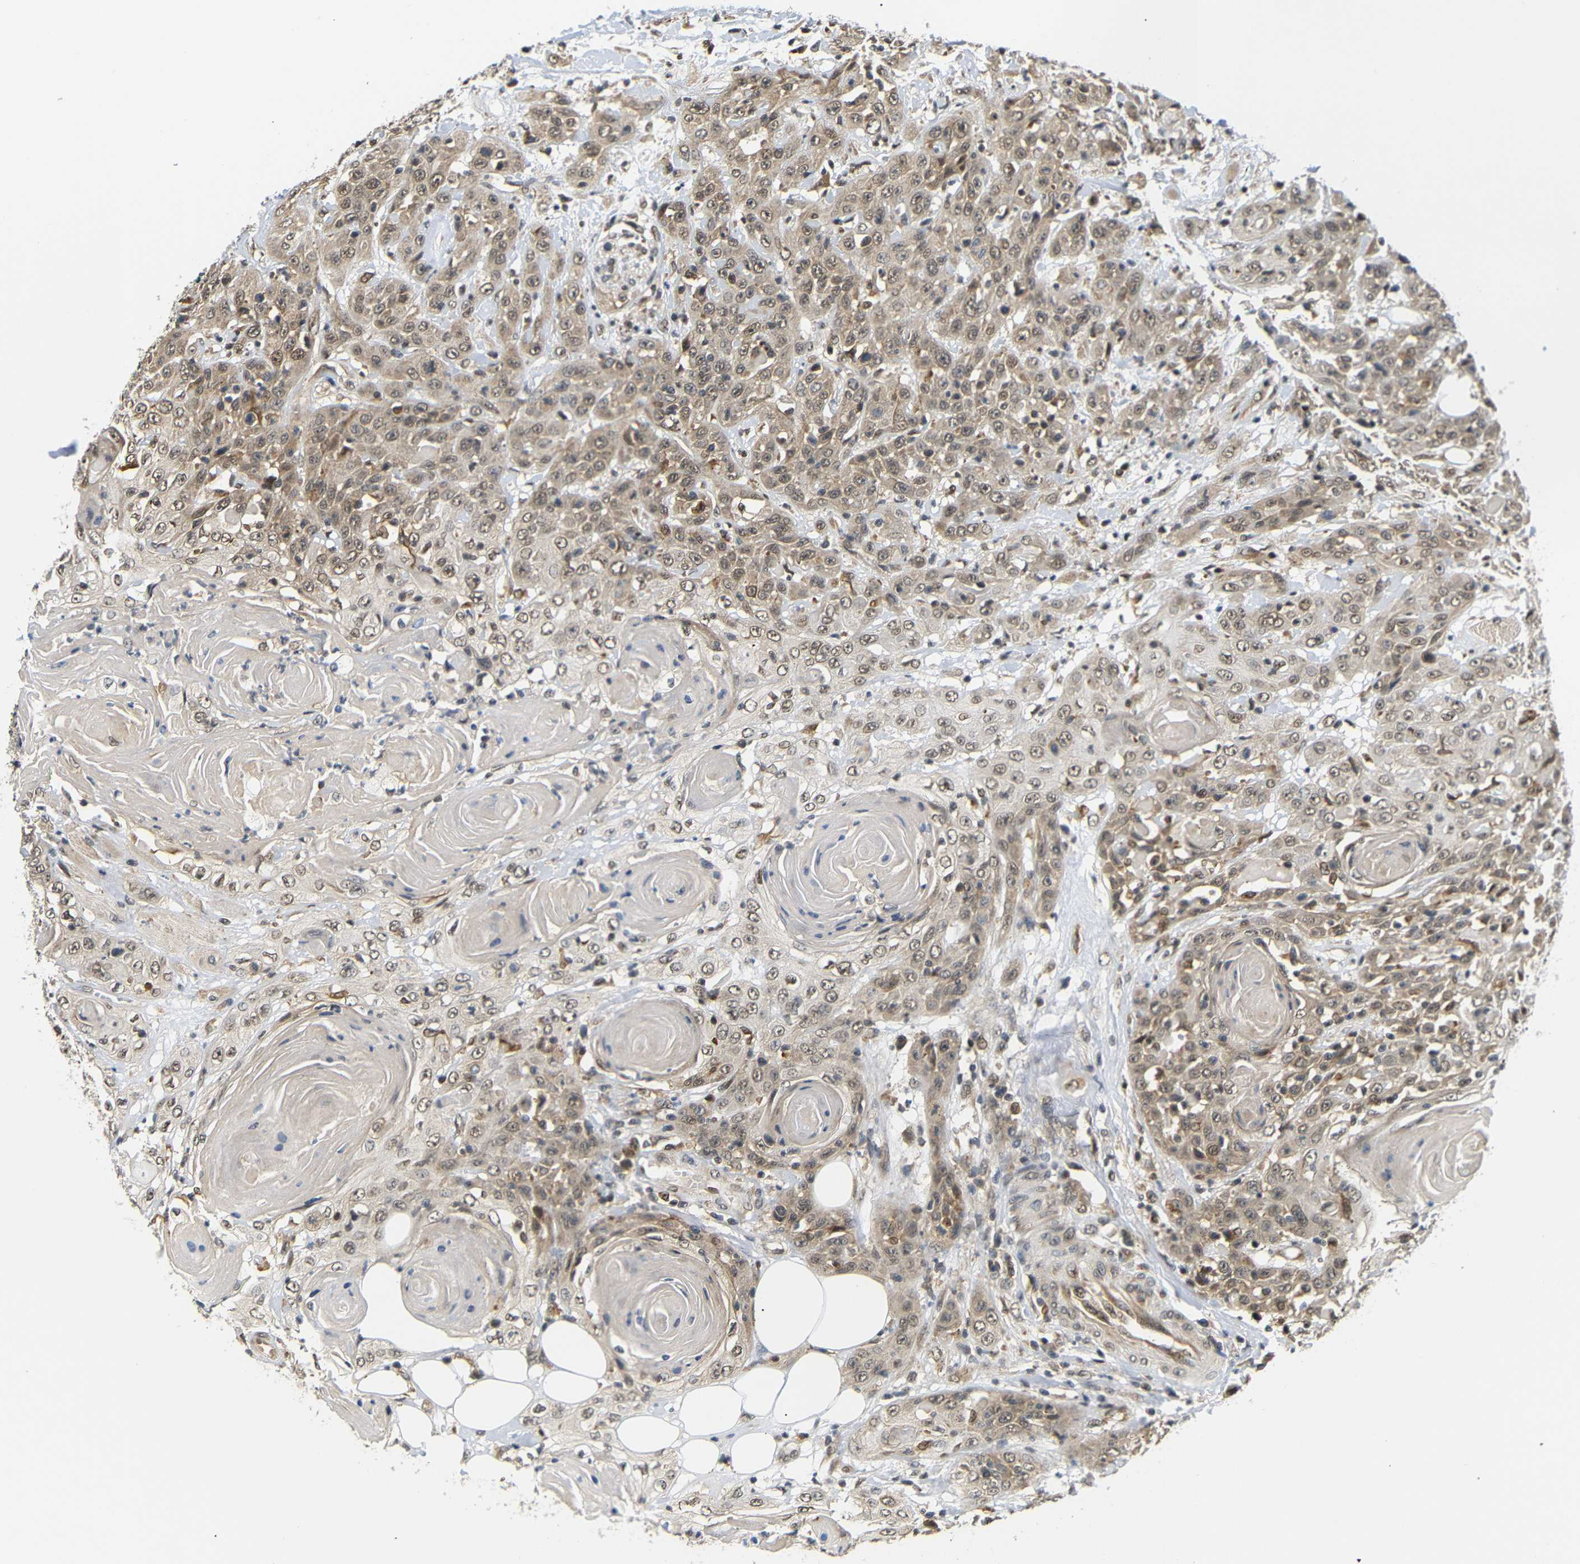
{"staining": {"intensity": "moderate", "quantity": ">75%", "location": "cytoplasmic/membranous,nuclear"}, "tissue": "head and neck cancer", "cell_type": "Tumor cells", "image_type": "cancer", "snomed": [{"axis": "morphology", "description": "Squamous cell carcinoma, NOS"}, {"axis": "topography", "description": "Head-Neck"}], "caption": "Immunohistochemistry micrograph of neoplastic tissue: human head and neck cancer stained using immunohistochemistry displays medium levels of moderate protein expression localized specifically in the cytoplasmic/membranous and nuclear of tumor cells, appearing as a cytoplasmic/membranous and nuclear brown color.", "gene": "GJA5", "patient": {"sex": "female", "age": 84}}